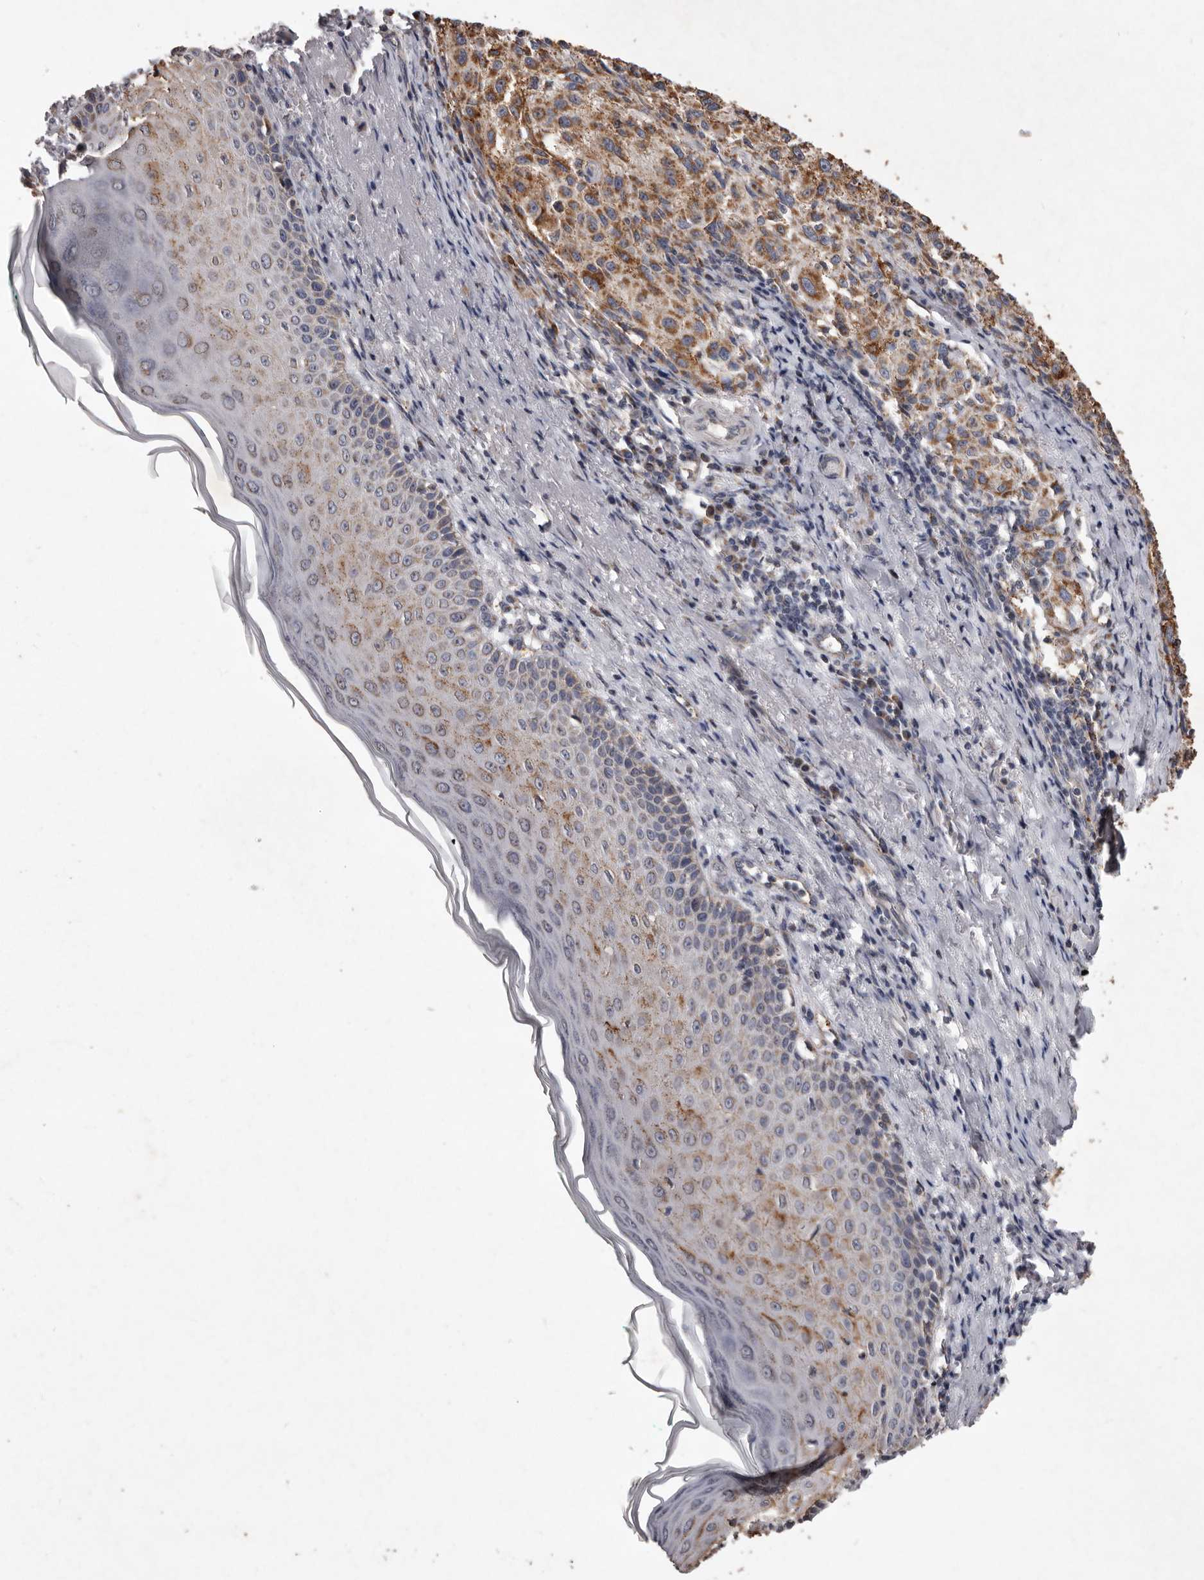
{"staining": {"intensity": "moderate", "quantity": ">75%", "location": "cytoplasmic/membranous"}, "tissue": "melanoma", "cell_type": "Tumor cells", "image_type": "cancer", "snomed": [{"axis": "morphology", "description": "Necrosis, NOS"}, {"axis": "morphology", "description": "Malignant melanoma, NOS"}, {"axis": "topography", "description": "Skin"}], "caption": "Protein expression analysis of human melanoma reveals moderate cytoplasmic/membranous expression in approximately >75% of tumor cells.", "gene": "CXCL14", "patient": {"sex": "female", "age": 87}}